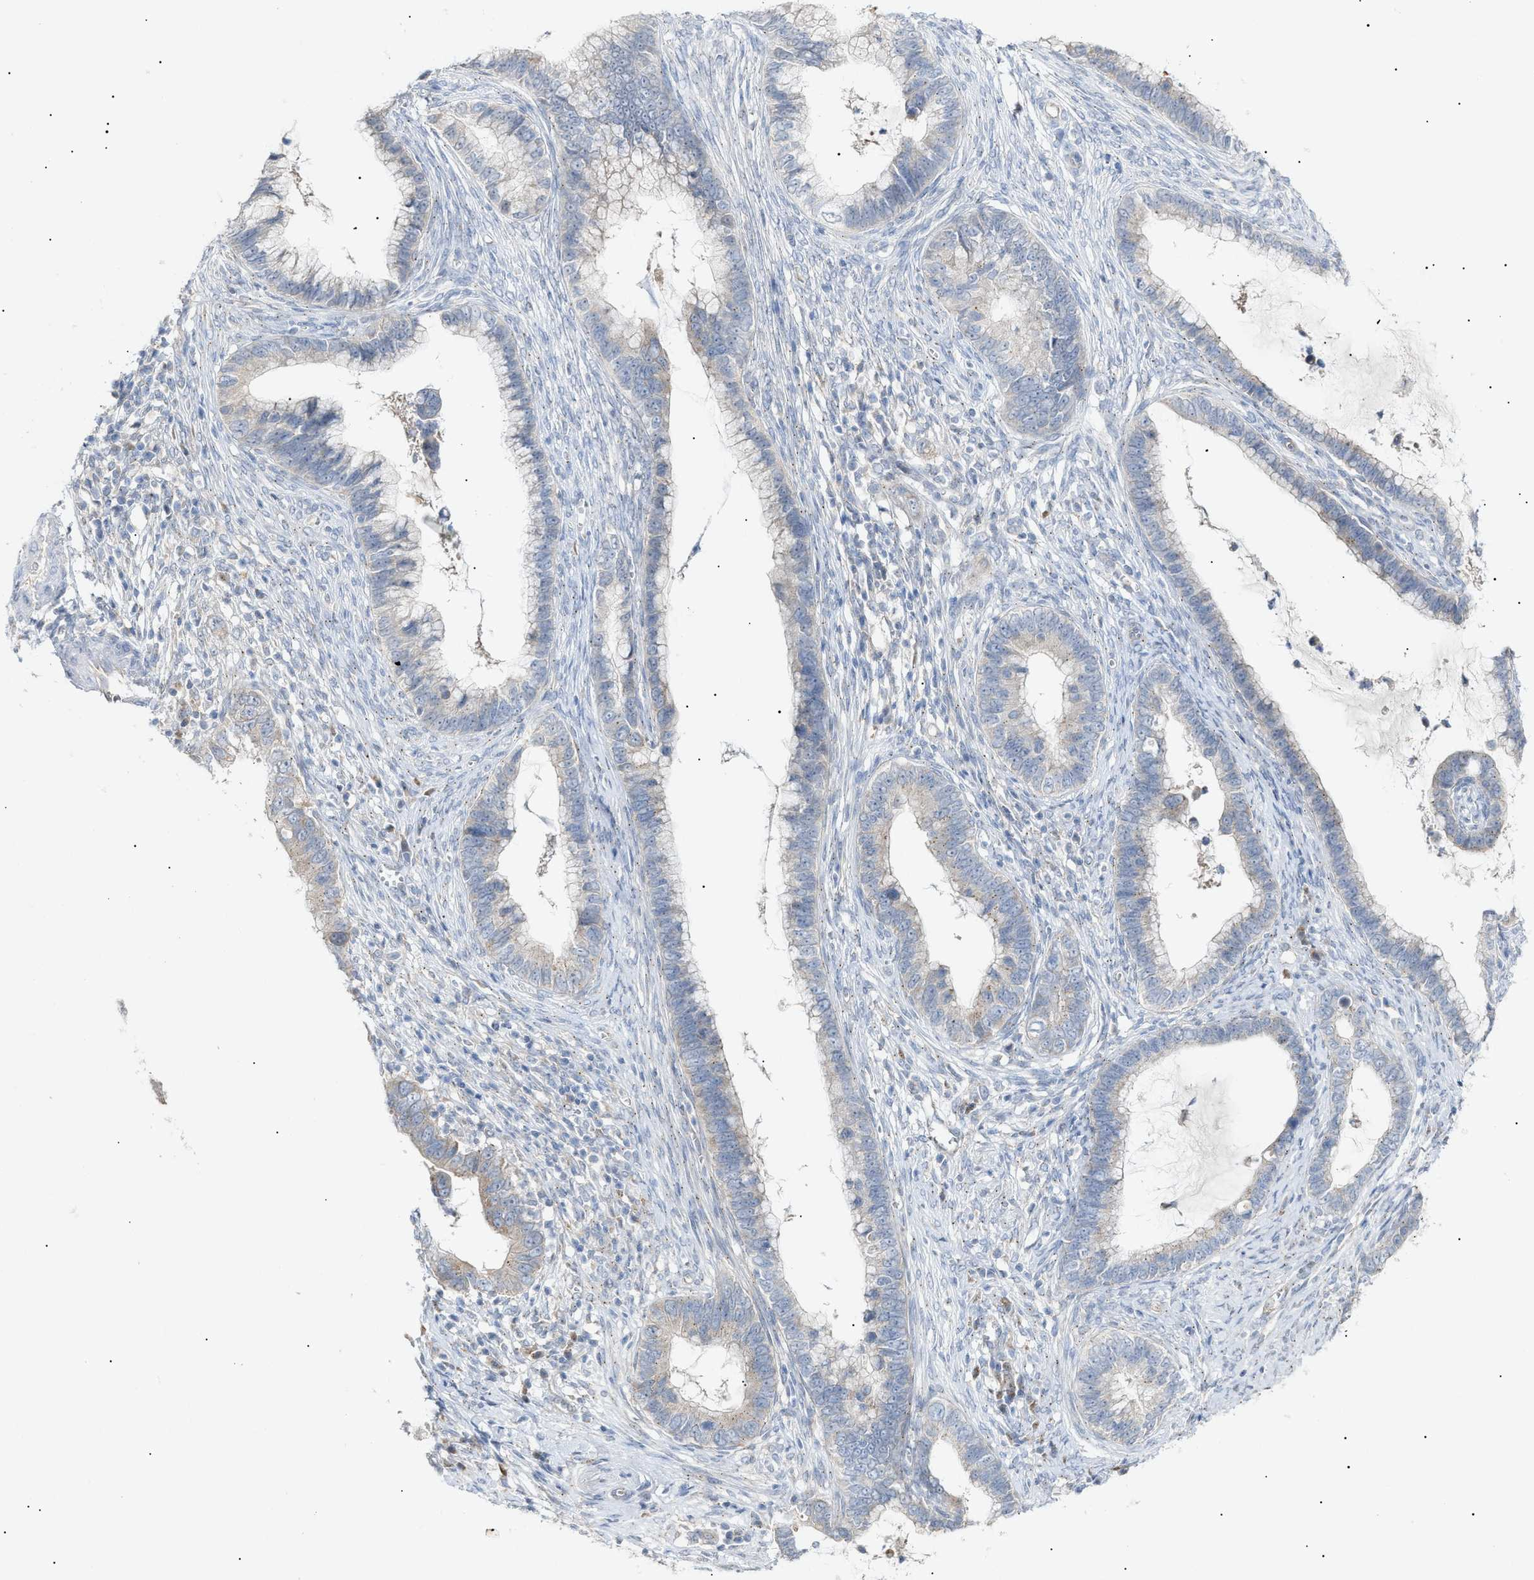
{"staining": {"intensity": "negative", "quantity": "none", "location": "none"}, "tissue": "cervical cancer", "cell_type": "Tumor cells", "image_type": "cancer", "snomed": [{"axis": "morphology", "description": "Adenocarcinoma, NOS"}, {"axis": "topography", "description": "Cervix"}], "caption": "Cervical adenocarcinoma was stained to show a protein in brown. There is no significant positivity in tumor cells.", "gene": "SLC25A31", "patient": {"sex": "female", "age": 44}}